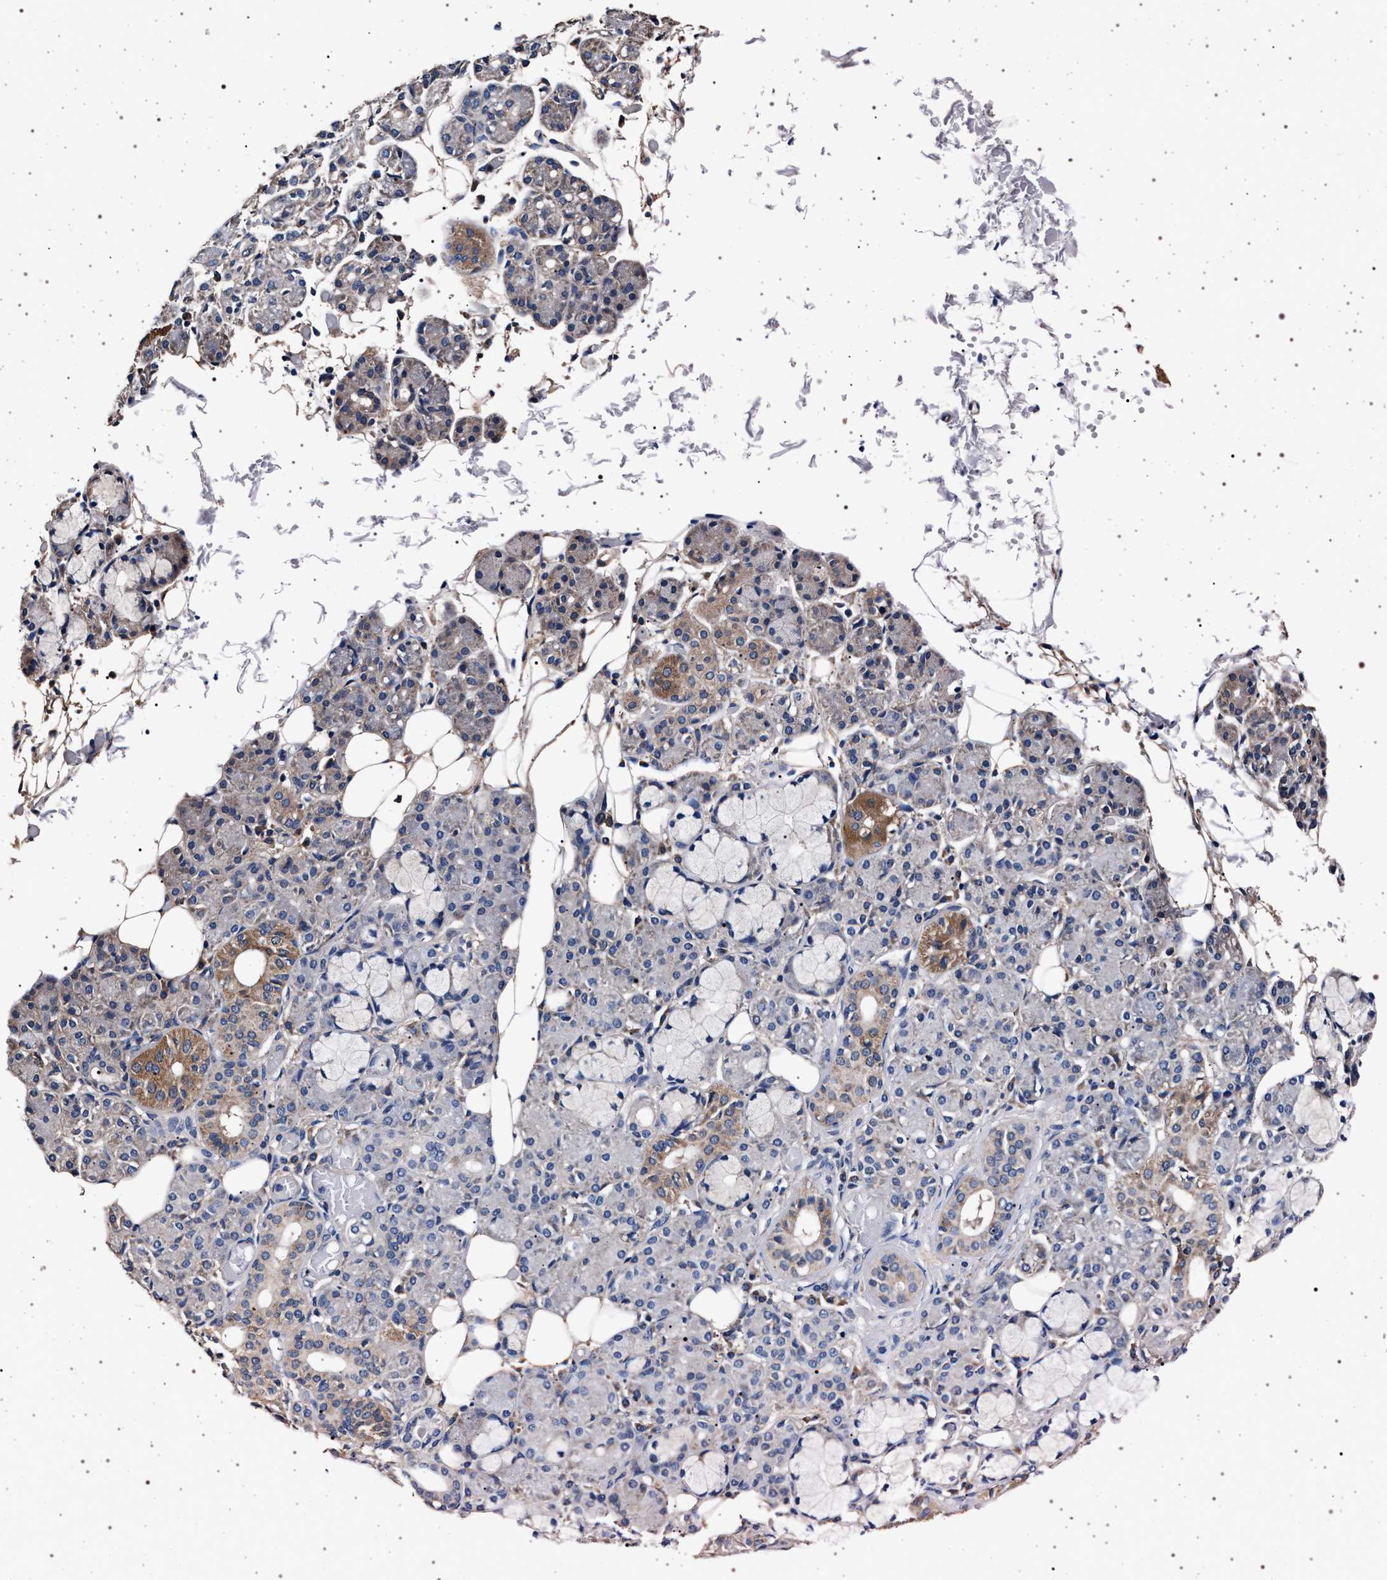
{"staining": {"intensity": "moderate", "quantity": "<25%", "location": "cytoplasmic/membranous"}, "tissue": "salivary gland", "cell_type": "Glandular cells", "image_type": "normal", "snomed": [{"axis": "morphology", "description": "Normal tissue, NOS"}, {"axis": "topography", "description": "Salivary gland"}], "caption": "A high-resolution image shows immunohistochemistry (IHC) staining of normal salivary gland, which exhibits moderate cytoplasmic/membranous expression in approximately <25% of glandular cells.", "gene": "MAP3K2", "patient": {"sex": "male", "age": 63}}